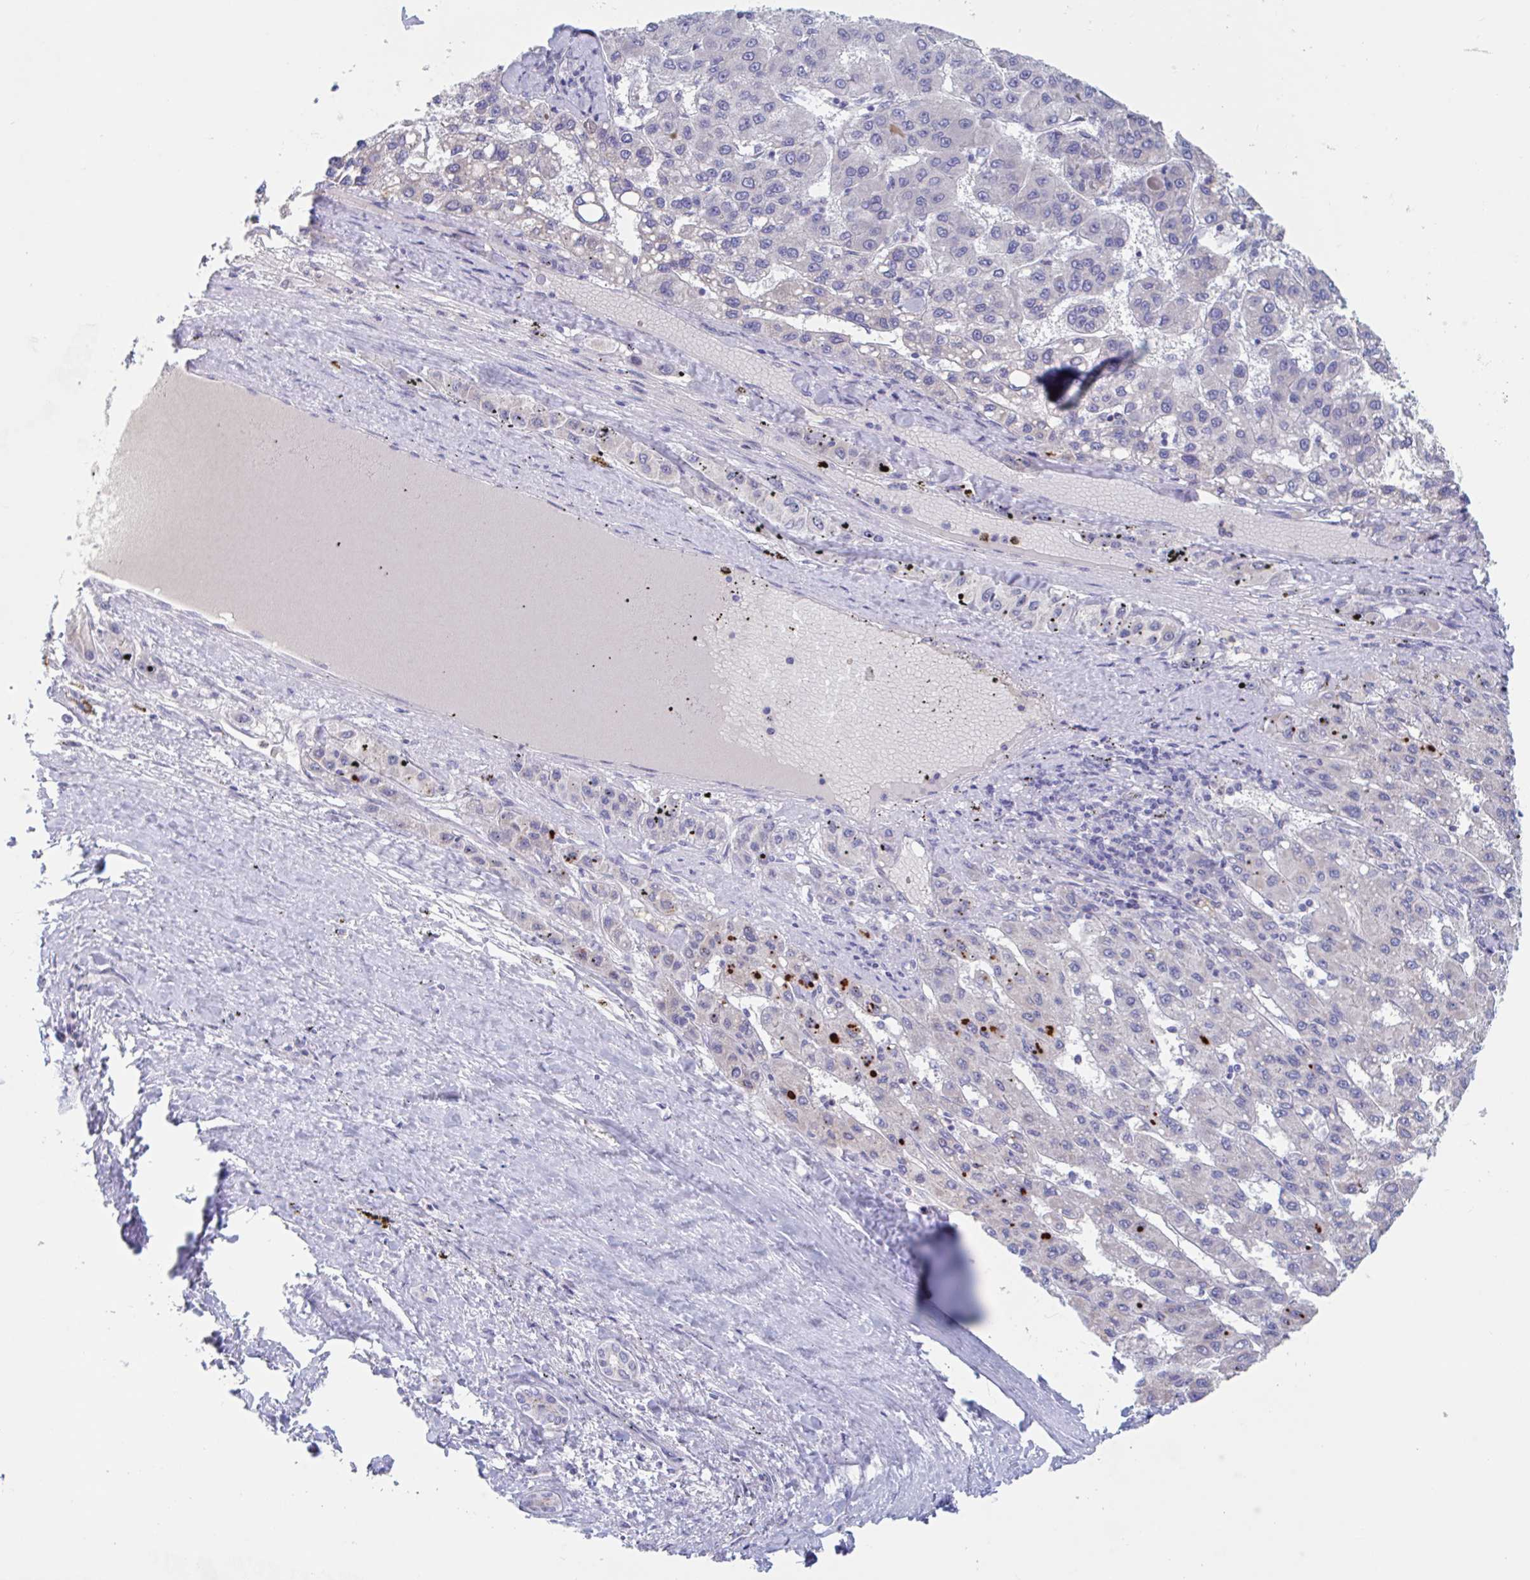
{"staining": {"intensity": "negative", "quantity": "none", "location": "none"}, "tissue": "liver cancer", "cell_type": "Tumor cells", "image_type": "cancer", "snomed": [{"axis": "morphology", "description": "Carcinoma, Hepatocellular, NOS"}, {"axis": "topography", "description": "Liver"}], "caption": "High power microscopy image of an IHC image of liver cancer (hepatocellular carcinoma), revealing no significant positivity in tumor cells.", "gene": "UNKL", "patient": {"sex": "female", "age": 82}}